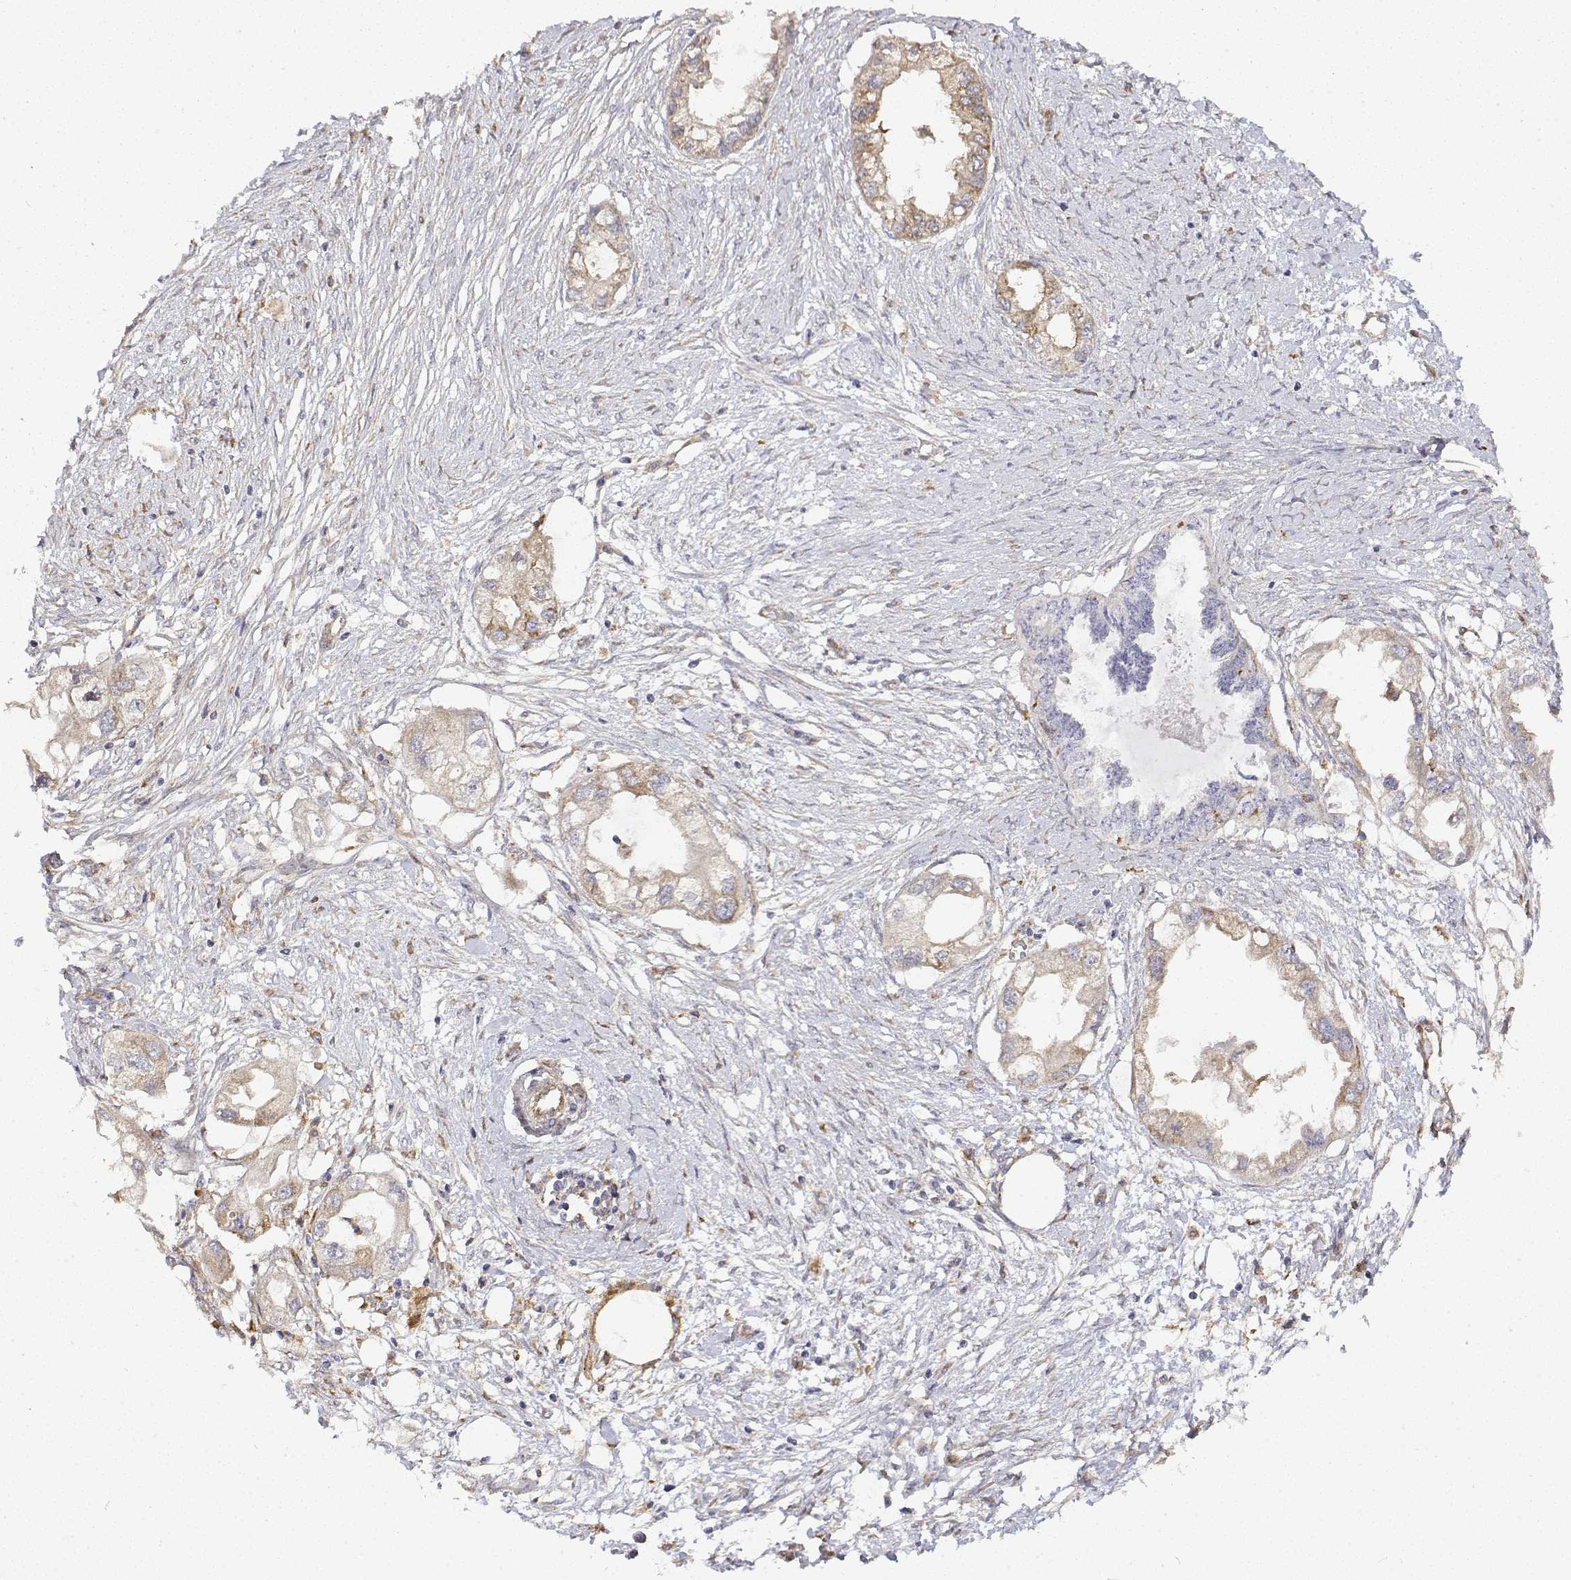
{"staining": {"intensity": "weak", "quantity": ">75%", "location": "cytoplasmic/membranous"}, "tissue": "endometrial cancer", "cell_type": "Tumor cells", "image_type": "cancer", "snomed": [{"axis": "morphology", "description": "Adenocarcinoma, NOS"}, {"axis": "morphology", "description": "Adenocarcinoma, metastatic, NOS"}, {"axis": "topography", "description": "Adipose tissue"}, {"axis": "topography", "description": "Endometrium"}], "caption": "Immunohistochemistry (IHC) of human endometrial cancer (metastatic adenocarcinoma) exhibits low levels of weak cytoplasmic/membranous positivity in about >75% of tumor cells. (DAB = brown stain, brightfield microscopy at high magnification).", "gene": "PACSIN2", "patient": {"sex": "female", "age": 67}}